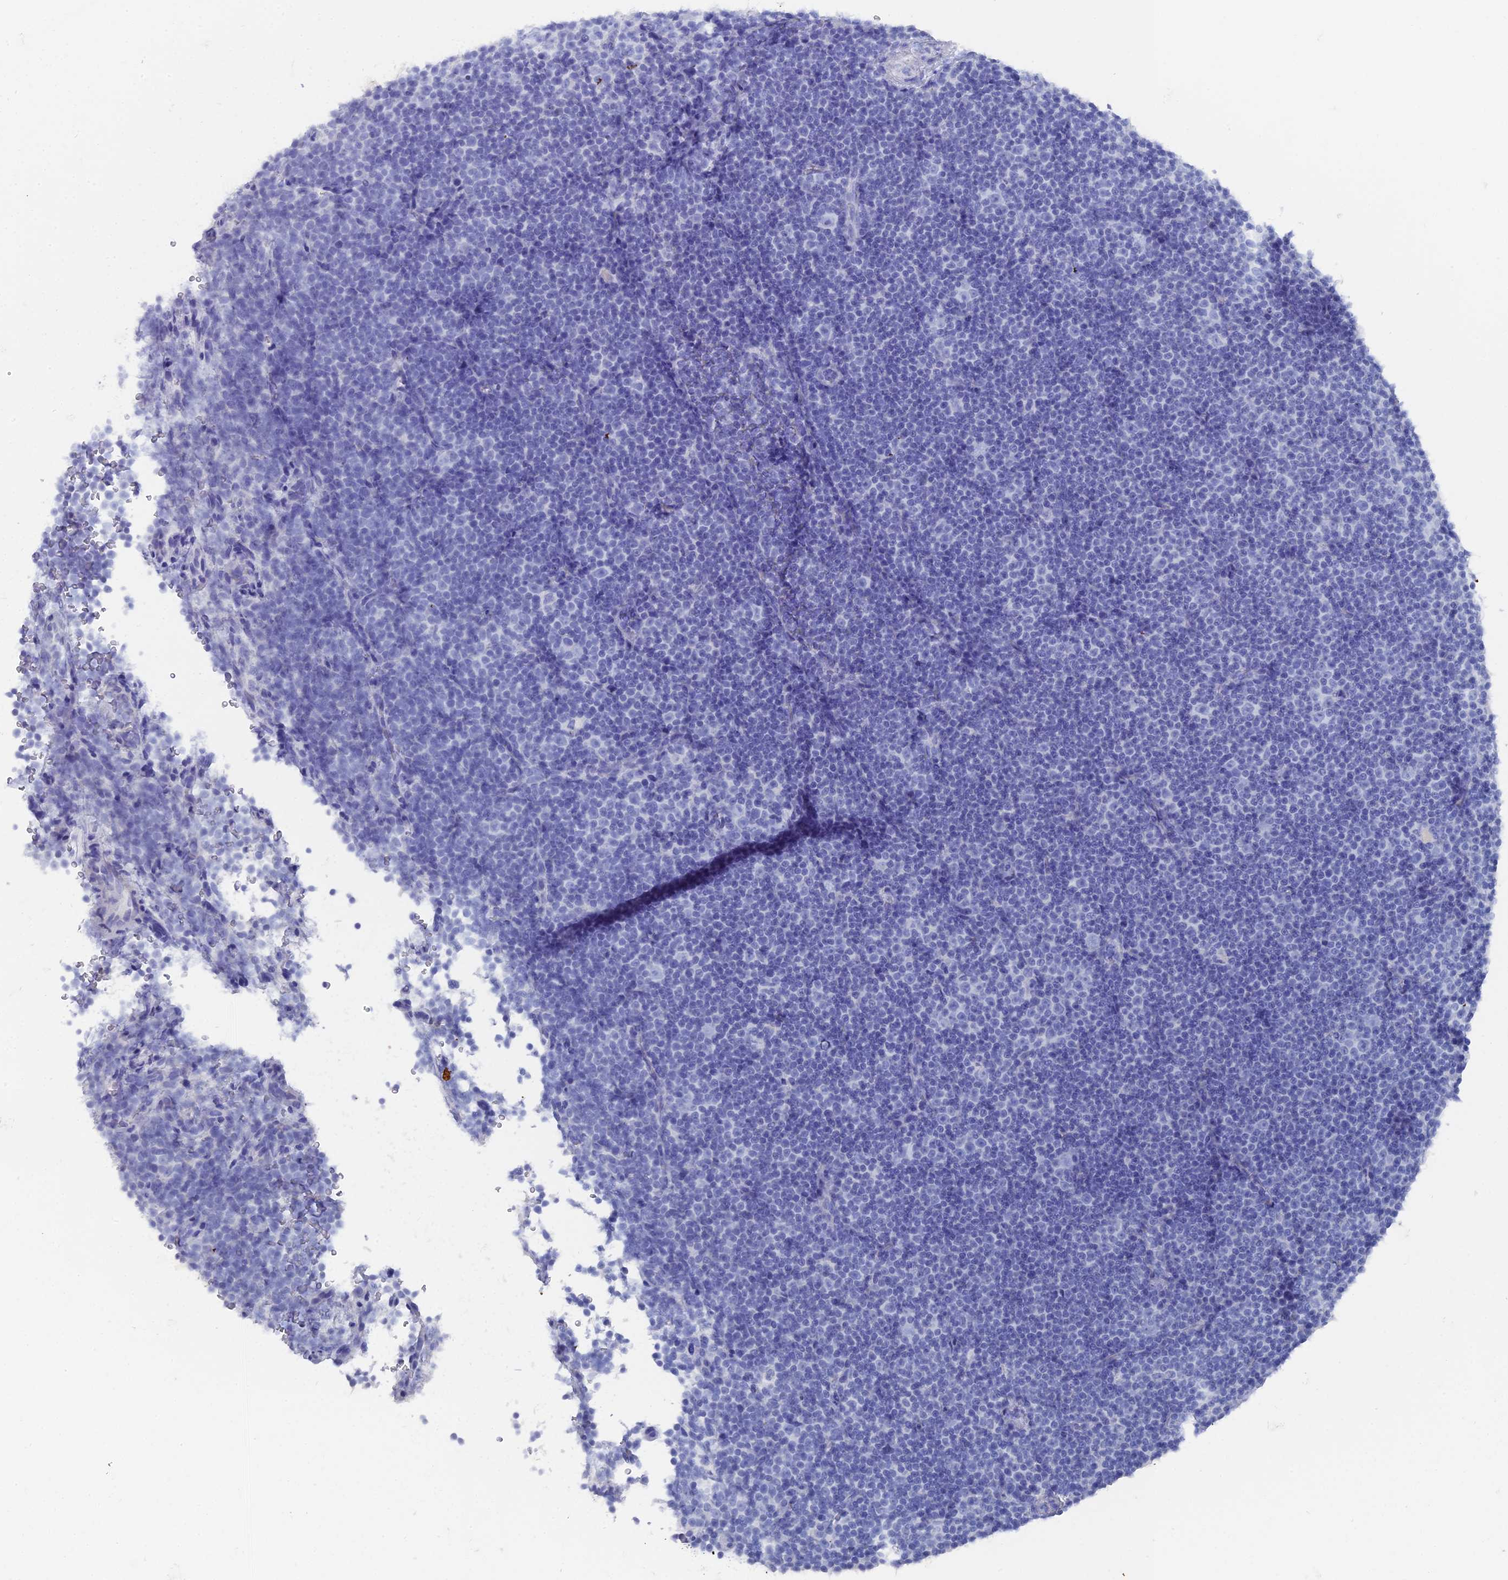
{"staining": {"intensity": "negative", "quantity": "none", "location": "none"}, "tissue": "lymphoma", "cell_type": "Tumor cells", "image_type": "cancer", "snomed": [{"axis": "morphology", "description": "Malignant lymphoma, non-Hodgkin's type, Low grade"}, {"axis": "topography", "description": "Lymph node"}], "caption": "The photomicrograph reveals no staining of tumor cells in malignant lymphoma, non-Hodgkin's type (low-grade). (DAB immunohistochemistry visualized using brightfield microscopy, high magnification).", "gene": "ENPP3", "patient": {"sex": "female", "age": 67}}